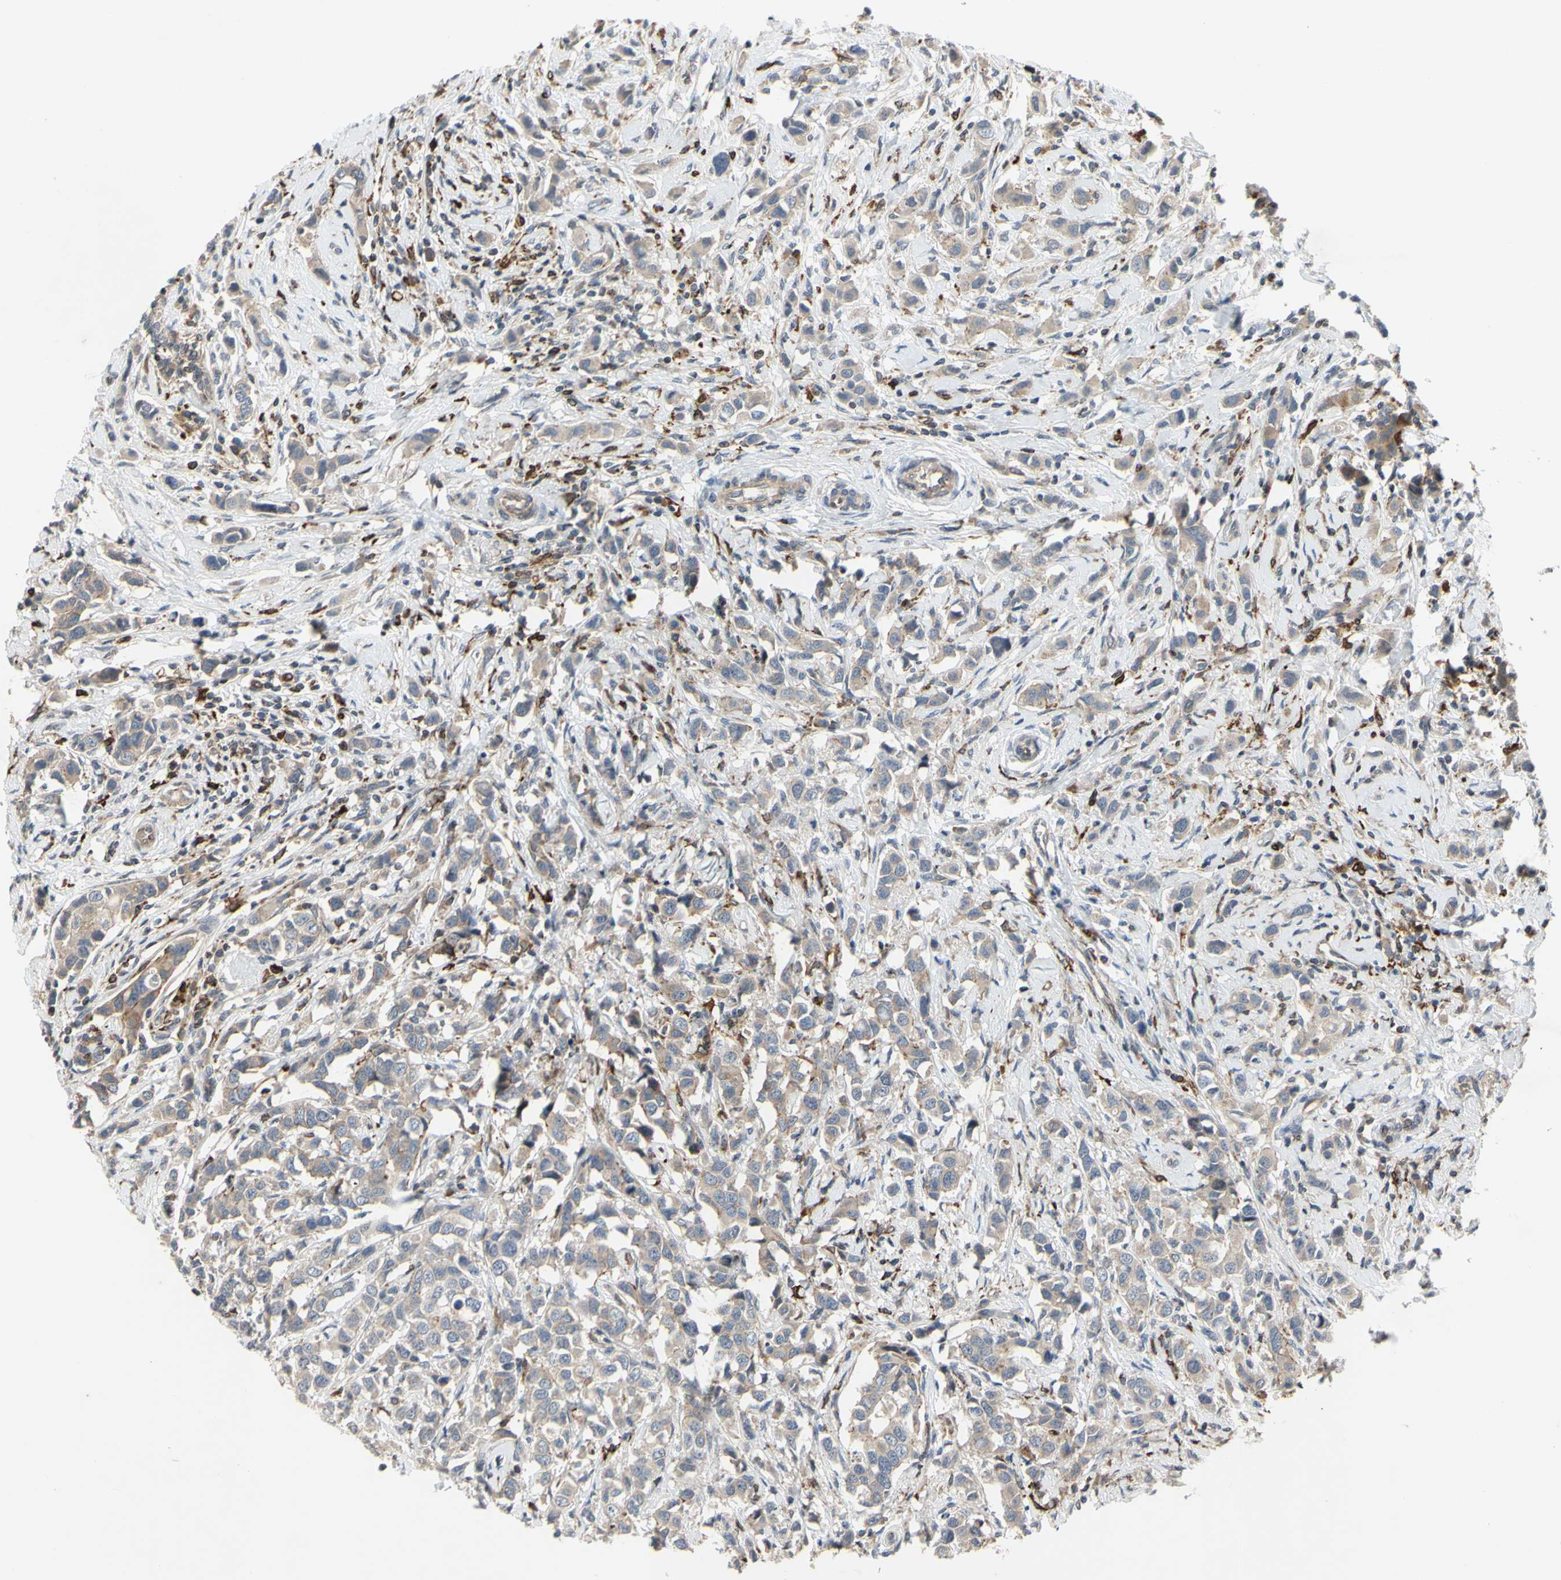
{"staining": {"intensity": "weak", "quantity": ">75%", "location": "cytoplasmic/membranous"}, "tissue": "breast cancer", "cell_type": "Tumor cells", "image_type": "cancer", "snomed": [{"axis": "morphology", "description": "Normal tissue, NOS"}, {"axis": "morphology", "description": "Duct carcinoma"}, {"axis": "topography", "description": "Breast"}], "caption": "The image exhibits immunohistochemical staining of breast invasive ductal carcinoma. There is weak cytoplasmic/membranous positivity is present in about >75% of tumor cells.", "gene": "PLXNA2", "patient": {"sex": "female", "age": 50}}